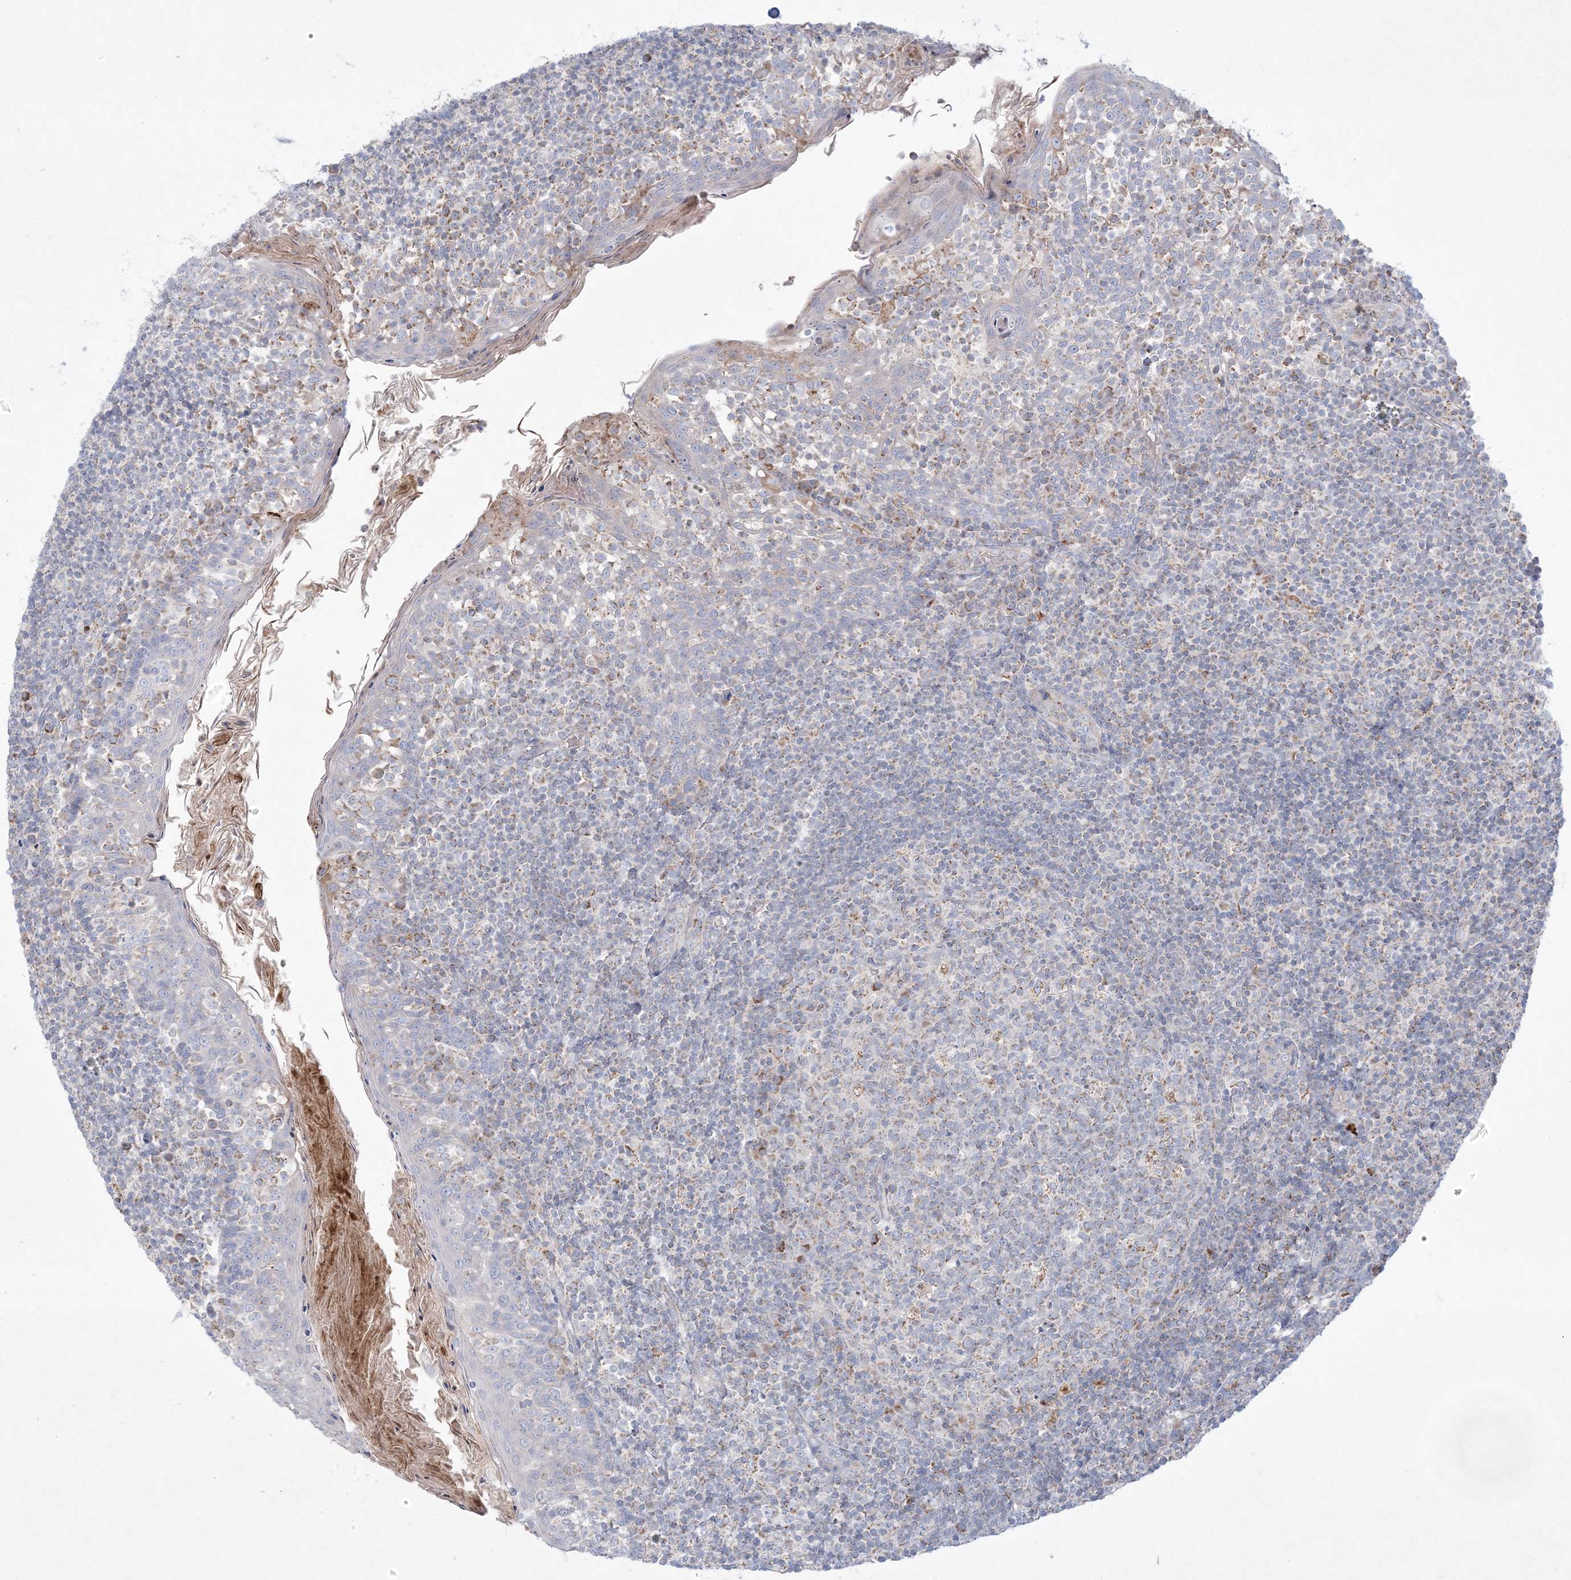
{"staining": {"intensity": "weak", "quantity": "<25%", "location": "cytoplasmic/membranous"}, "tissue": "tonsil", "cell_type": "Germinal center cells", "image_type": "normal", "snomed": [{"axis": "morphology", "description": "Normal tissue, NOS"}, {"axis": "topography", "description": "Tonsil"}], "caption": "The image demonstrates no staining of germinal center cells in normal tonsil. (Brightfield microscopy of DAB (3,3'-diaminobenzidine) IHC at high magnification).", "gene": "KCTD6", "patient": {"sex": "female", "age": 19}}